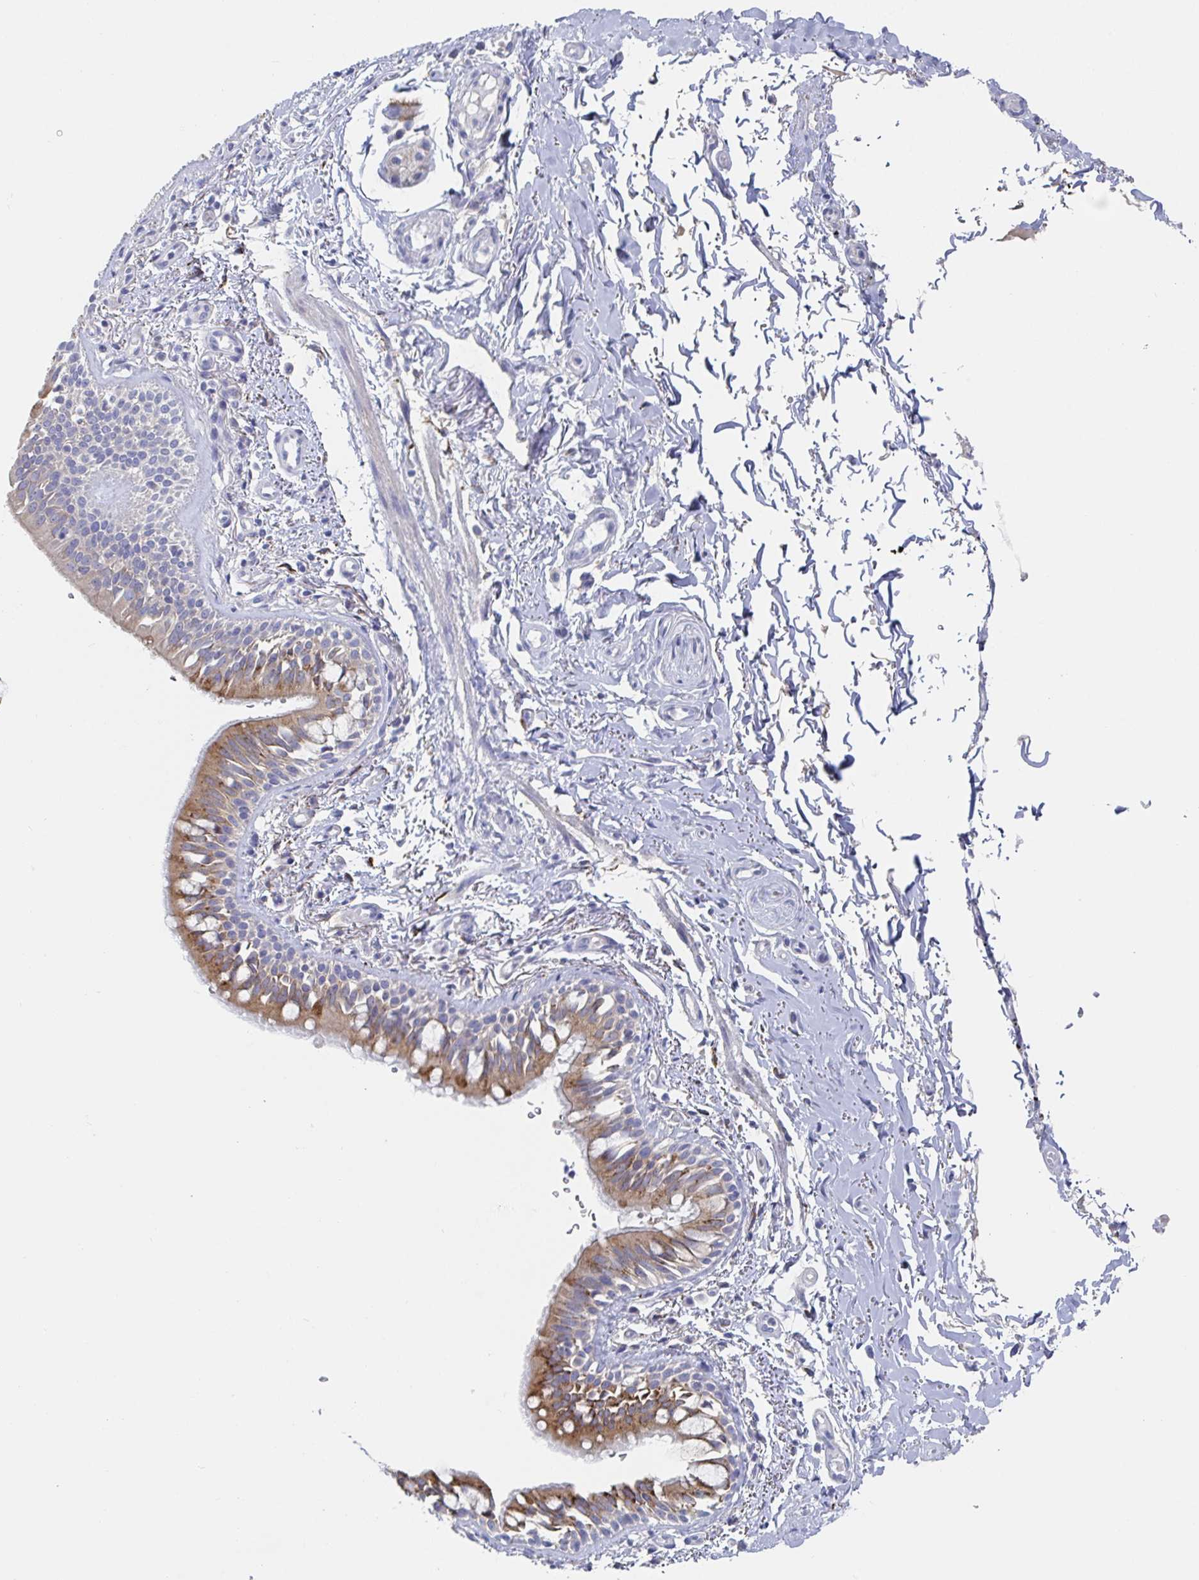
{"staining": {"intensity": "moderate", "quantity": ">75%", "location": "cytoplasmic/membranous"}, "tissue": "bronchus", "cell_type": "Respiratory epithelial cells", "image_type": "normal", "snomed": [{"axis": "morphology", "description": "Normal tissue, NOS"}, {"axis": "topography", "description": "Lymph node"}, {"axis": "topography", "description": "Cartilage tissue"}, {"axis": "topography", "description": "Bronchus"}], "caption": "Immunohistochemical staining of unremarkable bronchus reveals medium levels of moderate cytoplasmic/membranous expression in about >75% of respiratory epithelial cells. The staining was performed using DAB to visualize the protein expression in brown, while the nuclei were stained in blue with hematoxylin (Magnification: 20x).", "gene": "ZNF100", "patient": {"sex": "female", "age": 70}}